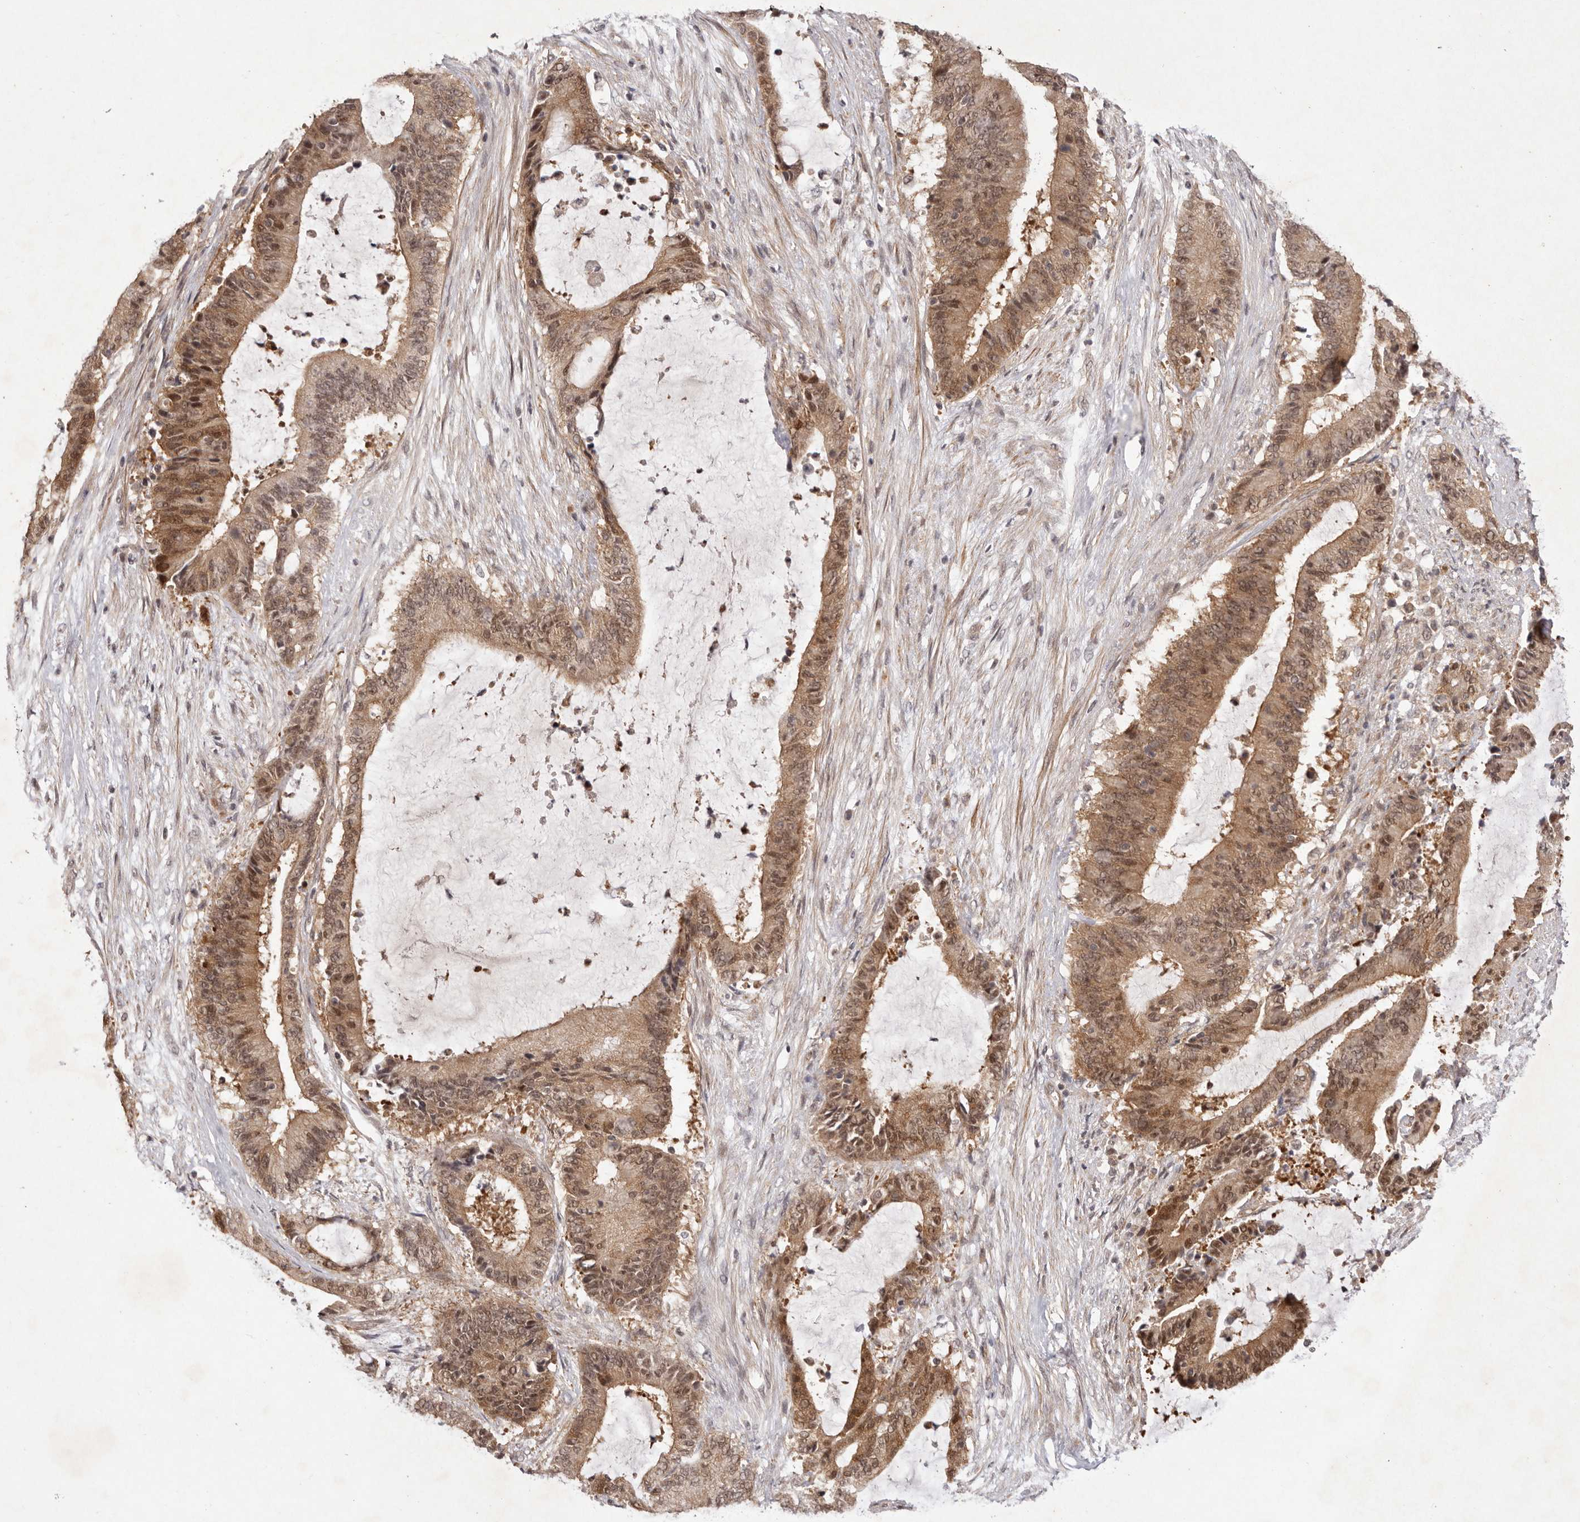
{"staining": {"intensity": "moderate", "quantity": ">75%", "location": "cytoplasmic/membranous,nuclear"}, "tissue": "liver cancer", "cell_type": "Tumor cells", "image_type": "cancer", "snomed": [{"axis": "morphology", "description": "Normal tissue, NOS"}, {"axis": "morphology", "description": "Cholangiocarcinoma"}, {"axis": "topography", "description": "Liver"}, {"axis": "topography", "description": "Peripheral nerve tissue"}], "caption": "A brown stain highlights moderate cytoplasmic/membranous and nuclear expression of a protein in liver cancer (cholangiocarcinoma) tumor cells. The staining was performed using DAB (3,3'-diaminobenzidine) to visualize the protein expression in brown, while the nuclei were stained in blue with hematoxylin (Magnification: 20x).", "gene": "BUD31", "patient": {"sex": "female", "age": 73}}